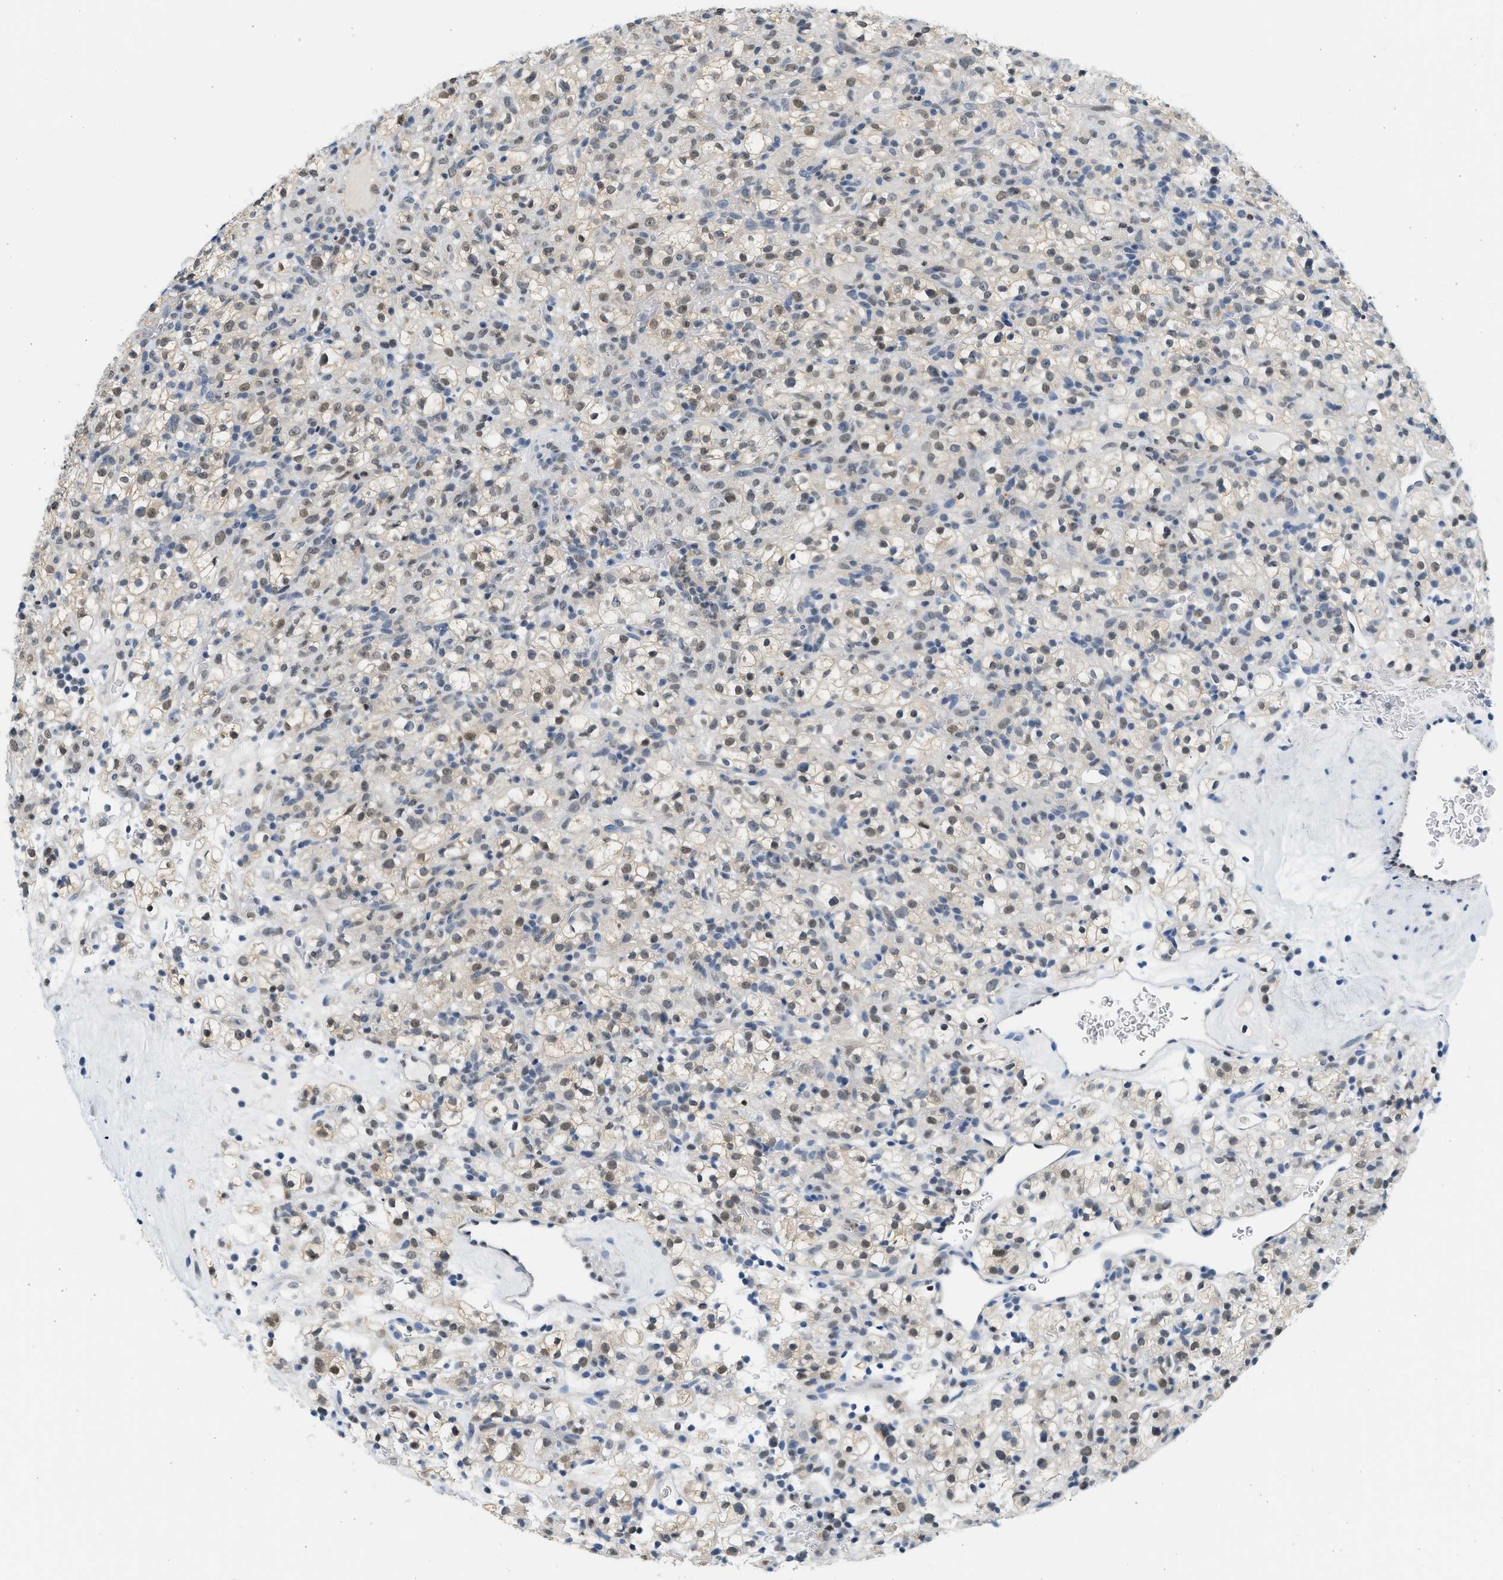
{"staining": {"intensity": "weak", "quantity": "25%-75%", "location": "nuclear"}, "tissue": "renal cancer", "cell_type": "Tumor cells", "image_type": "cancer", "snomed": [{"axis": "morphology", "description": "Normal tissue, NOS"}, {"axis": "morphology", "description": "Adenocarcinoma, NOS"}, {"axis": "topography", "description": "Kidney"}], "caption": "Immunohistochemical staining of human renal cancer (adenocarcinoma) demonstrates weak nuclear protein staining in about 25%-75% of tumor cells. (DAB (3,3'-diaminobenzidine) IHC with brightfield microscopy, high magnification).", "gene": "HIPK1", "patient": {"sex": "female", "age": 72}}